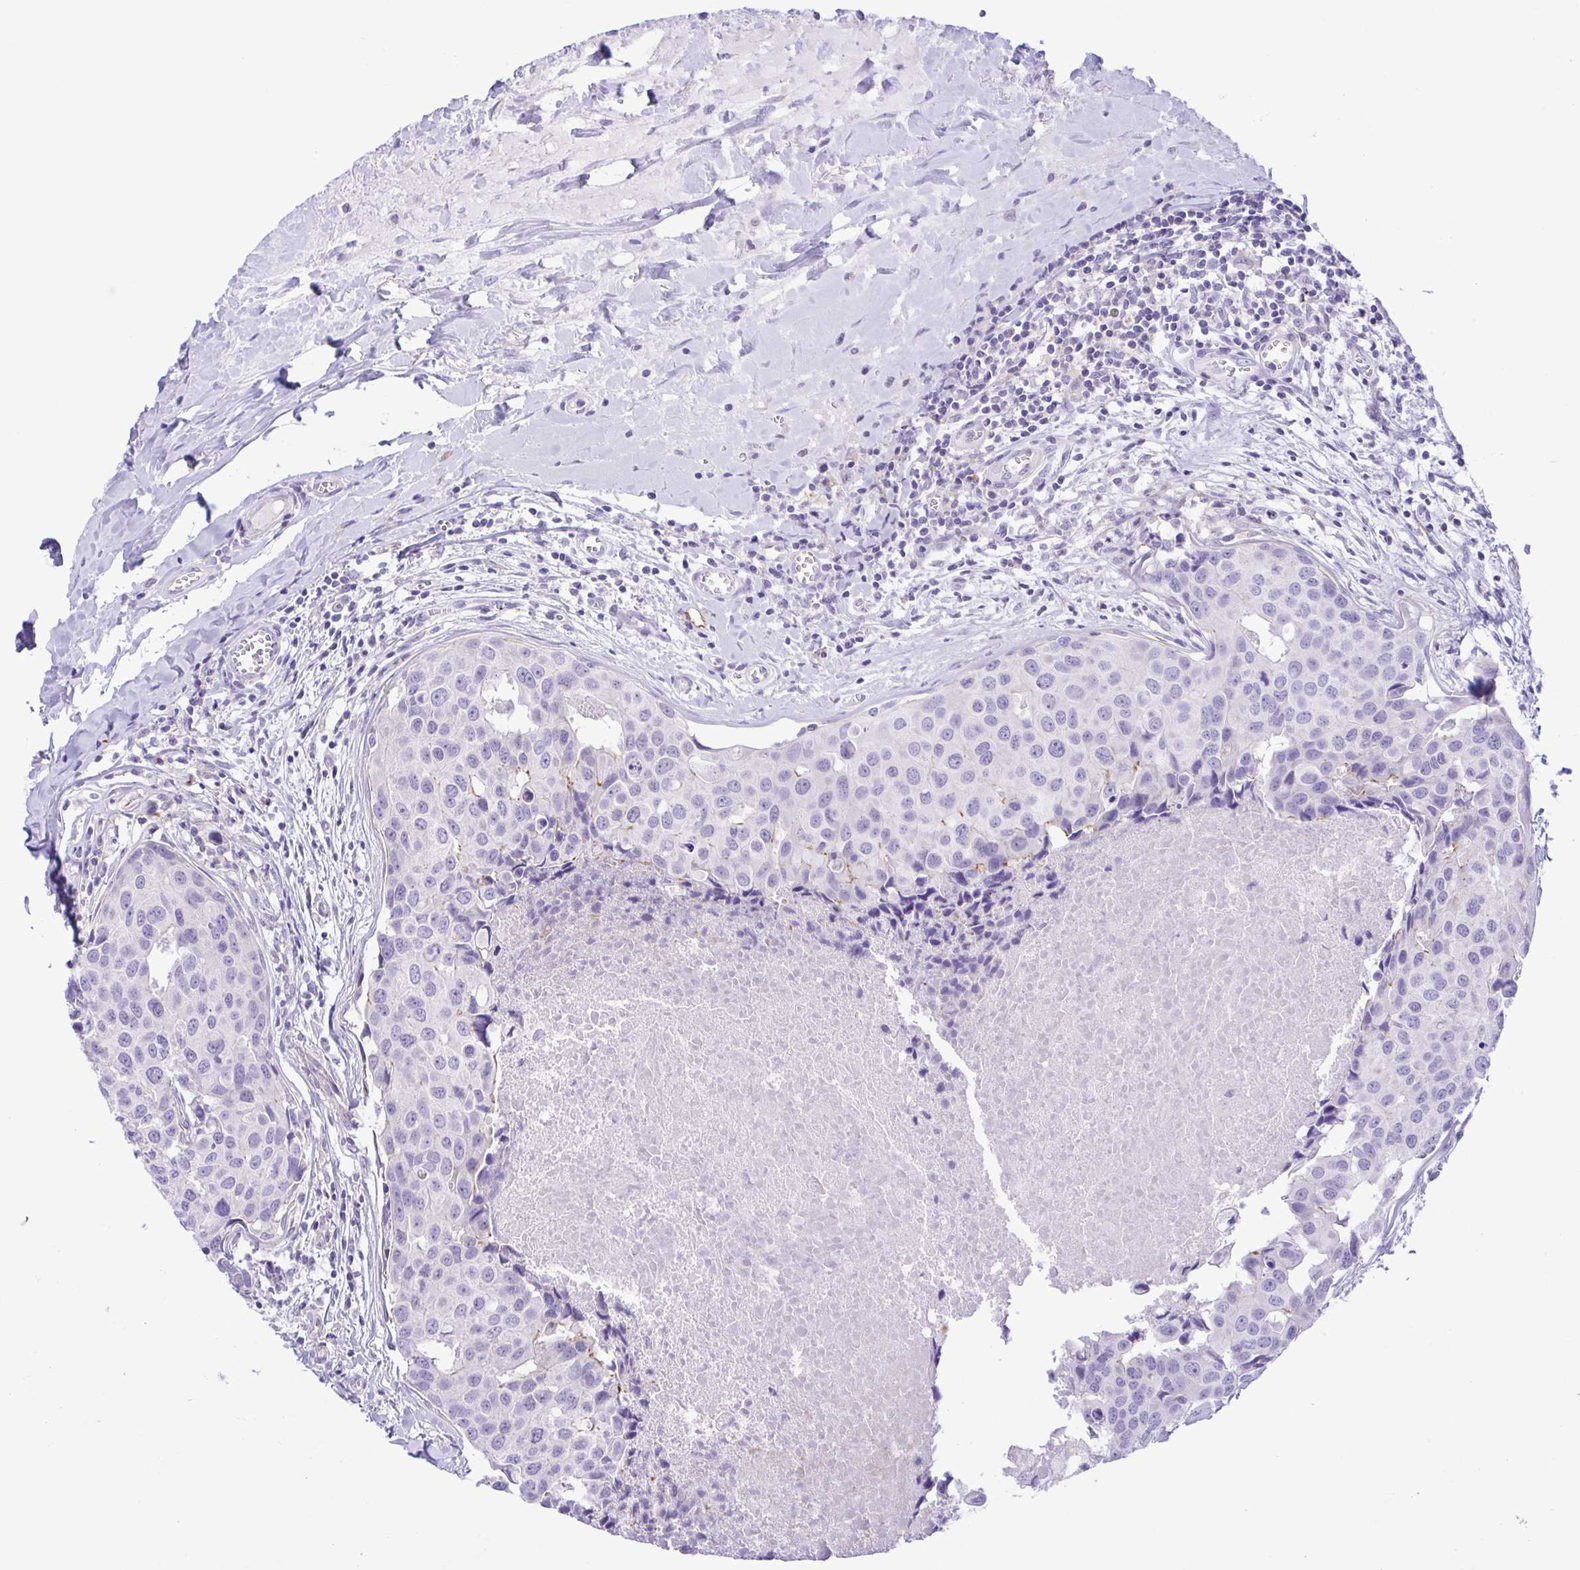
{"staining": {"intensity": "negative", "quantity": "none", "location": "none"}, "tissue": "breast cancer", "cell_type": "Tumor cells", "image_type": "cancer", "snomed": [{"axis": "morphology", "description": "Duct carcinoma"}, {"axis": "topography", "description": "Breast"}], "caption": "IHC photomicrograph of neoplastic tissue: human breast cancer stained with DAB exhibits no significant protein staining in tumor cells.", "gene": "GPR182", "patient": {"sex": "female", "age": 24}}